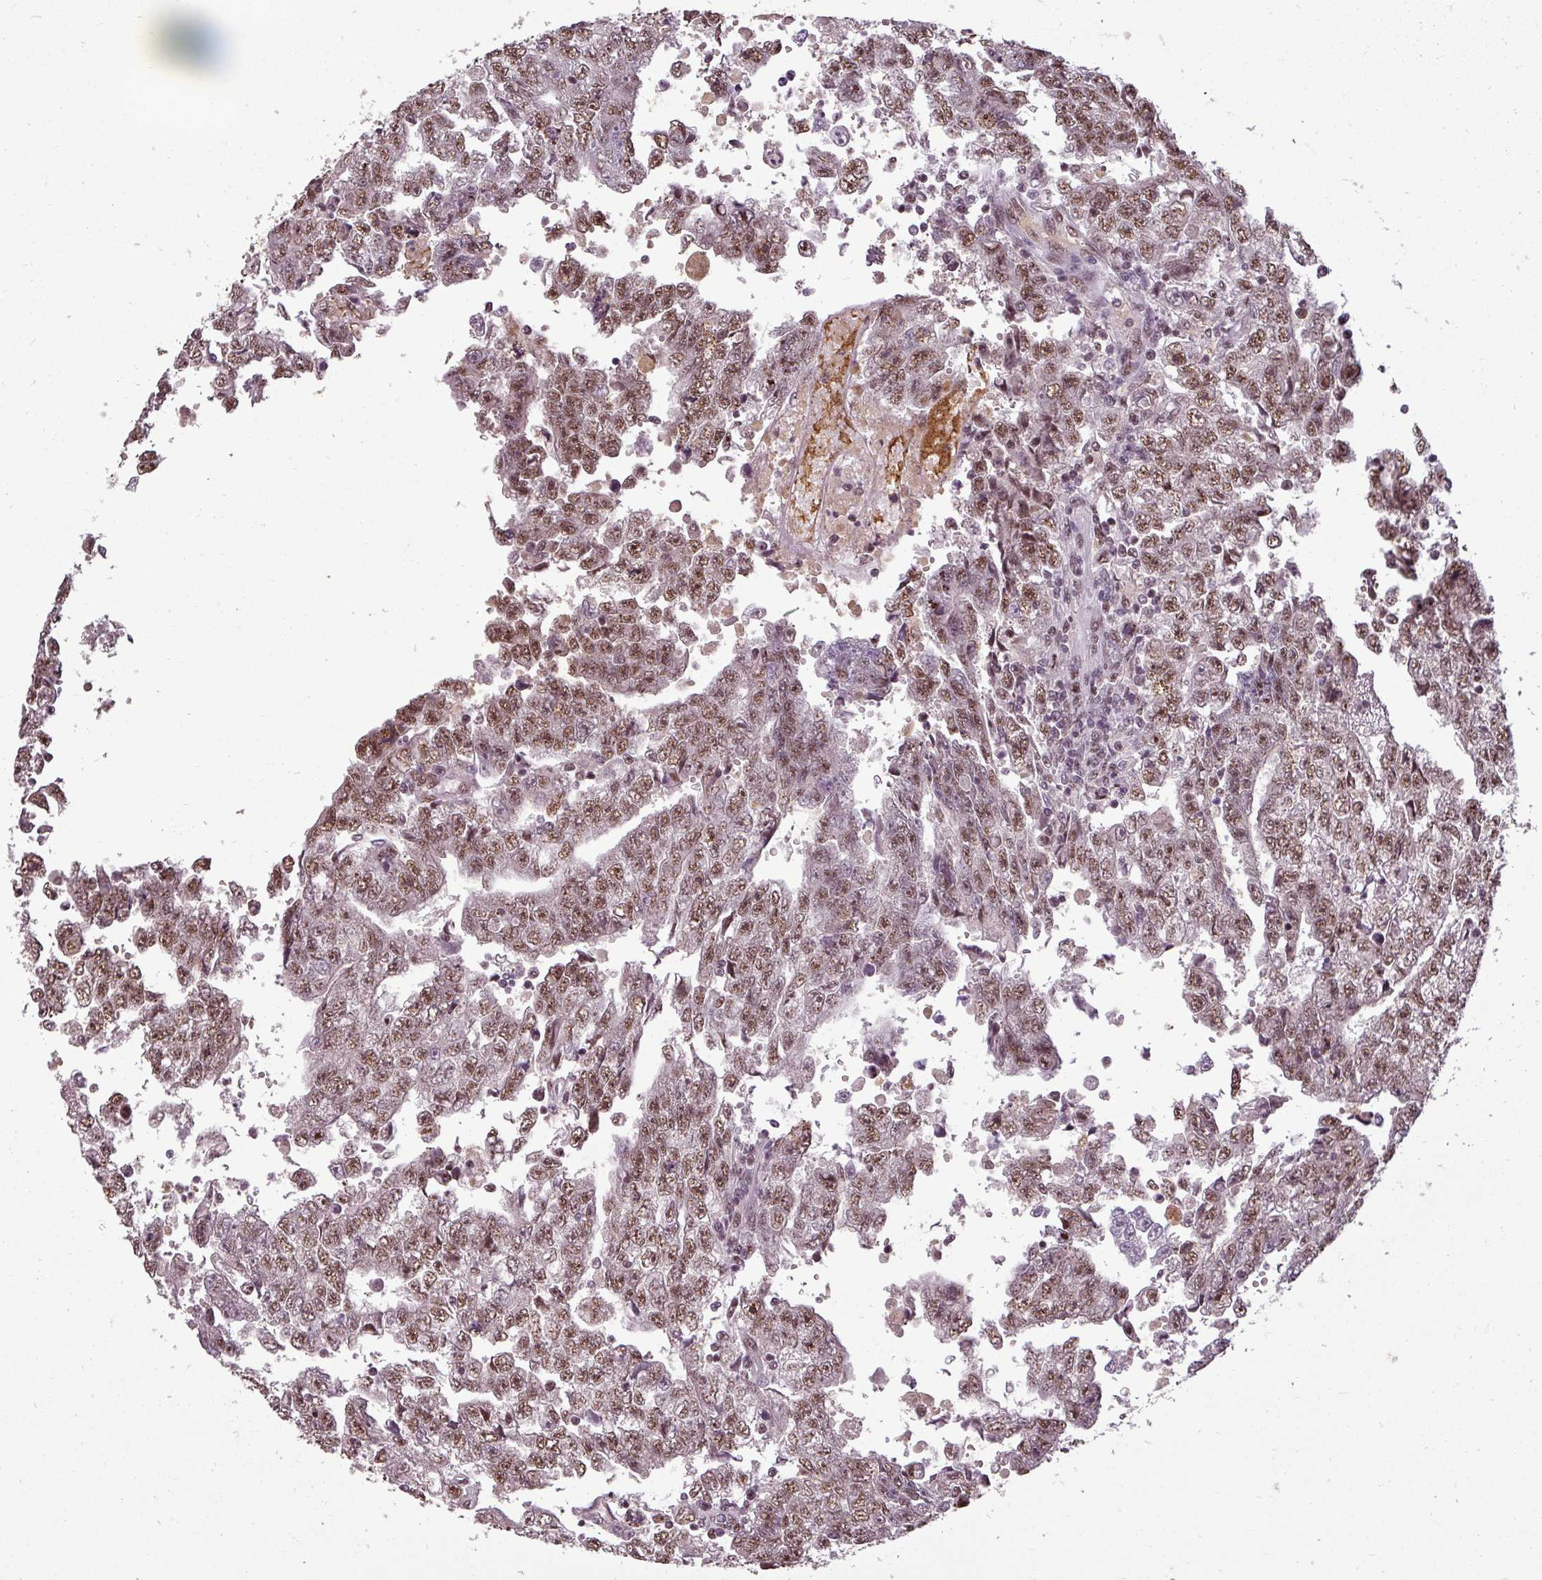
{"staining": {"intensity": "moderate", "quantity": ">75%", "location": "nuclear"}, "tissue": "testis cancer", "cell_type": "Tumor cells", "image_type": "cancer", "snomed": [{"axis": "morphology", "description": "Carcinoma, Embryonal, NOS"}, {"axis": "topography", "description": "Testis"}], "caption": "Tumor cells display medium levels of moderate nuclear staining in about >75% of cells in testis cancer (embryonal carcinoma).", "gene": "BCAS3", "patient": {"sex": "male", "age": 25}}